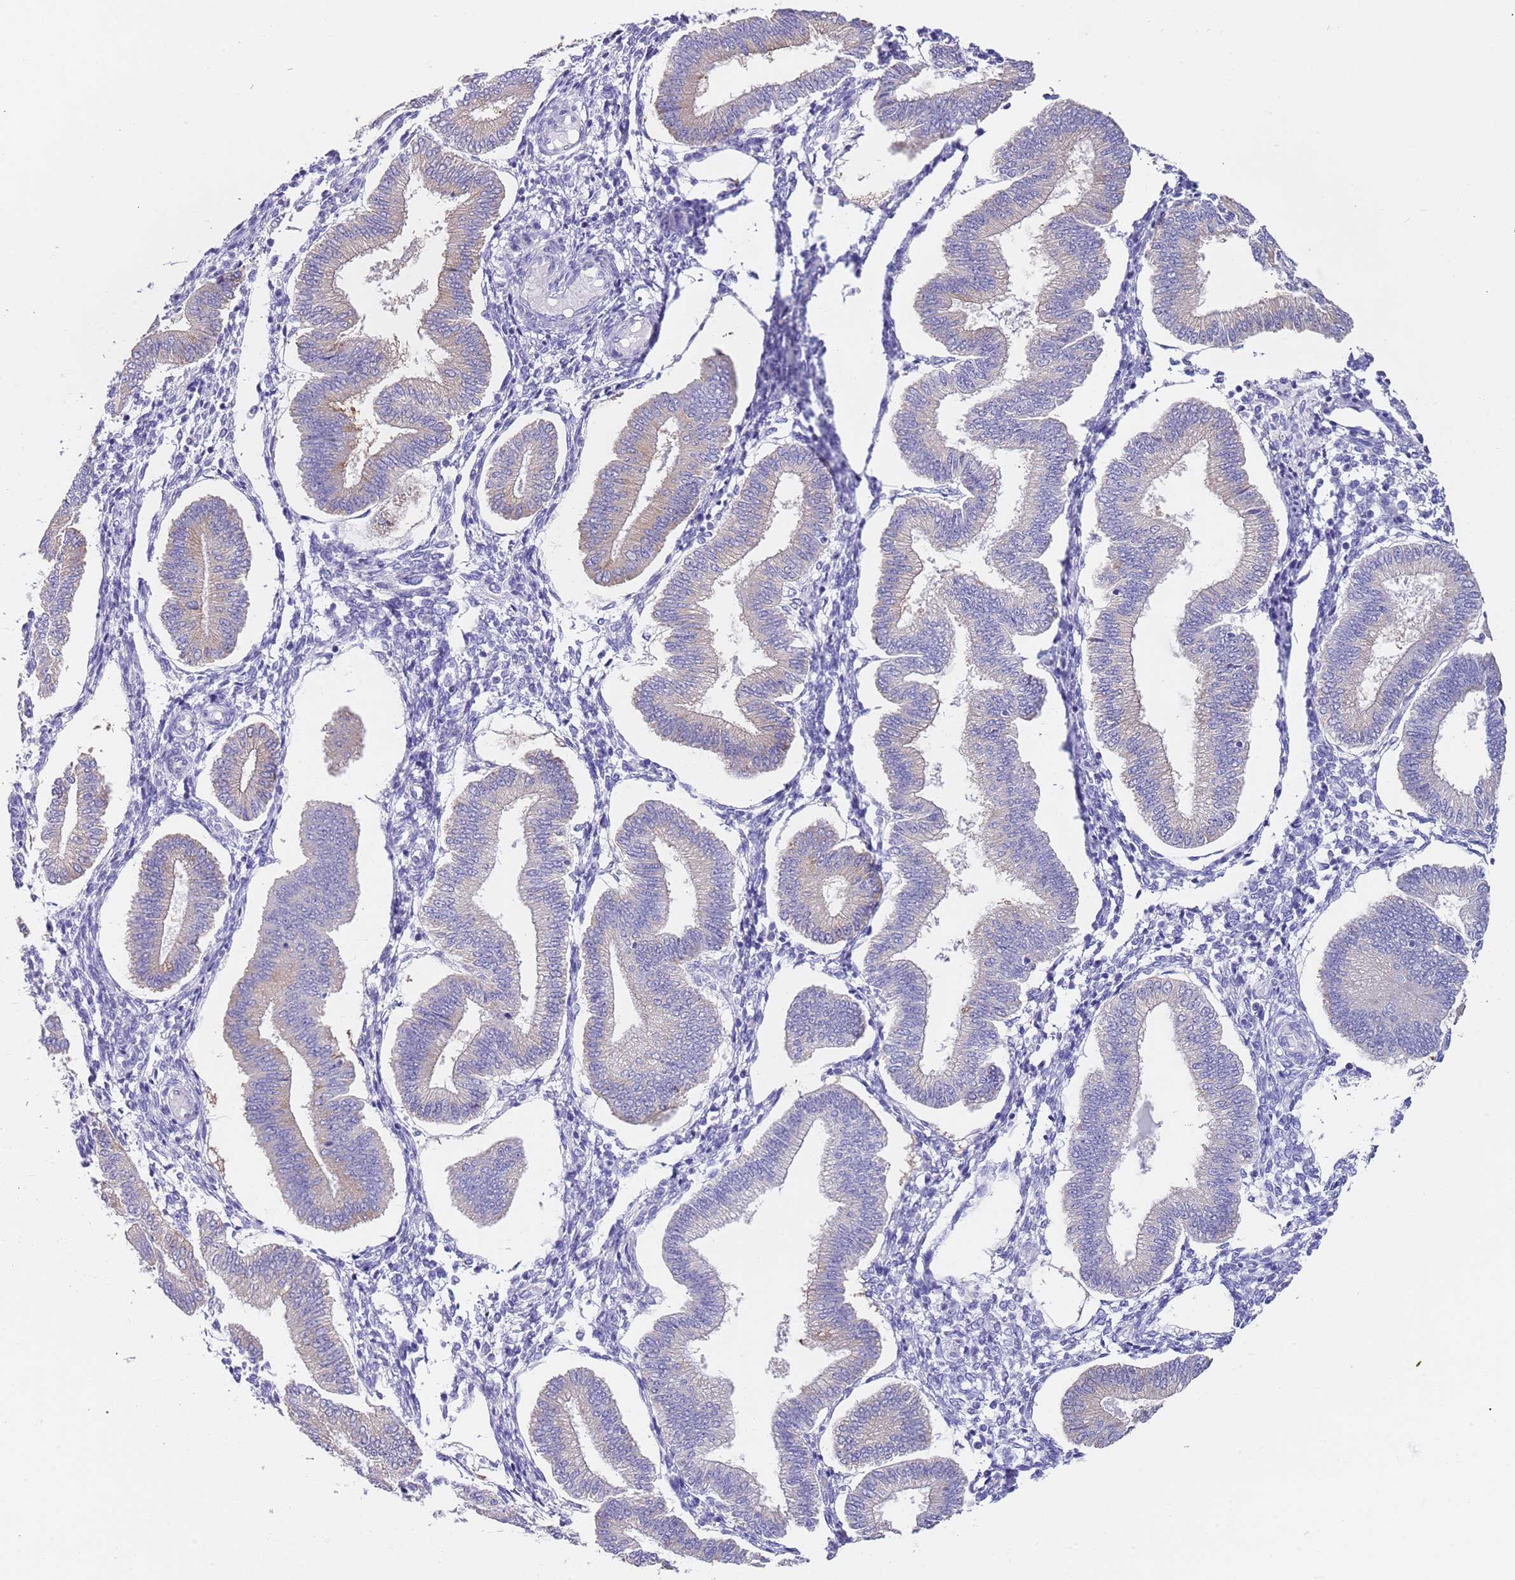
{"staining": {"intensity": "negative", "quantity": "none", "location": "none"}, "tissue": "endometrium", "cell_type": "Cells in endometrial stroma", "image_type": "normal", "snomed": [{"axis": "morphology", "description": "Normal tissue, NOS"}, {"axis": "topography", "description": "Endometrium"}], "caption": "Immunohistochemistry (IHC) photomicrograph of unremarkable human endometrium stained for a protein (brown), which reveals no positivity in cells in endometrial stroma. (DAB IHC, high magnification).", "gene": "TYW1B", "patient": {"sex": "female", "age": 39}}